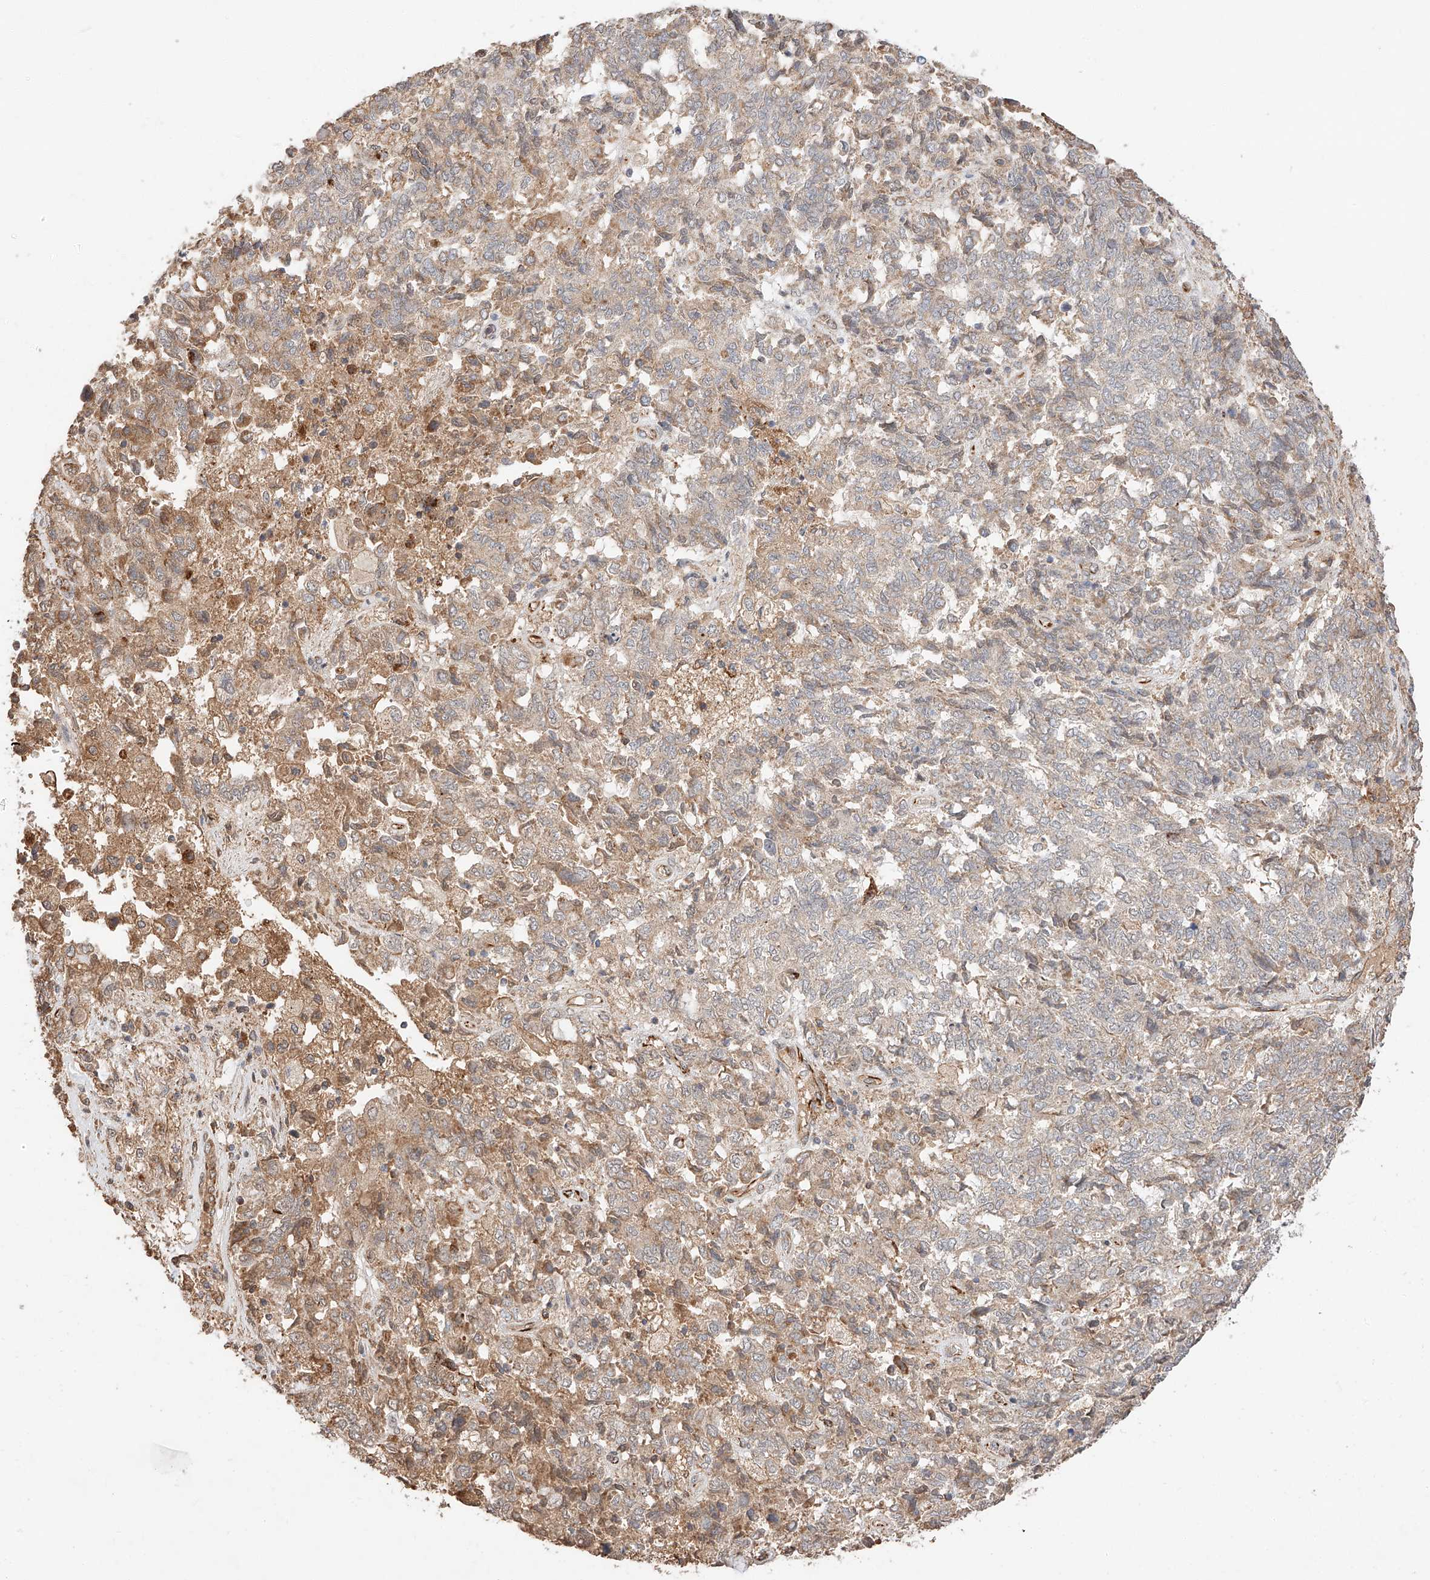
{"staining": {"intensity": "weak", "quantity": "25%-75%", "location": "cytoplasmic/membranous"}, "tissue": "endometrial cancer", "cell_type": "Tumor cells", "image_type": "cancer", "snomed": [{"axis": "morphology", "description": "Adenocarcinoma, NOS"}, {"axis": "topography", "description": "Endometrium"}], "caption": "This histopathology image exhibits endometrial adenocarcinoma stained with immunohistochemistry (IHC) to label a protein in brown. The cytoplasmic/membranous of tumor cells show weak positivity for the protein. Nuclei are counter-stained blue.", "gene": "SUSD6", "patient": {"sex": "female", "age": 80}}